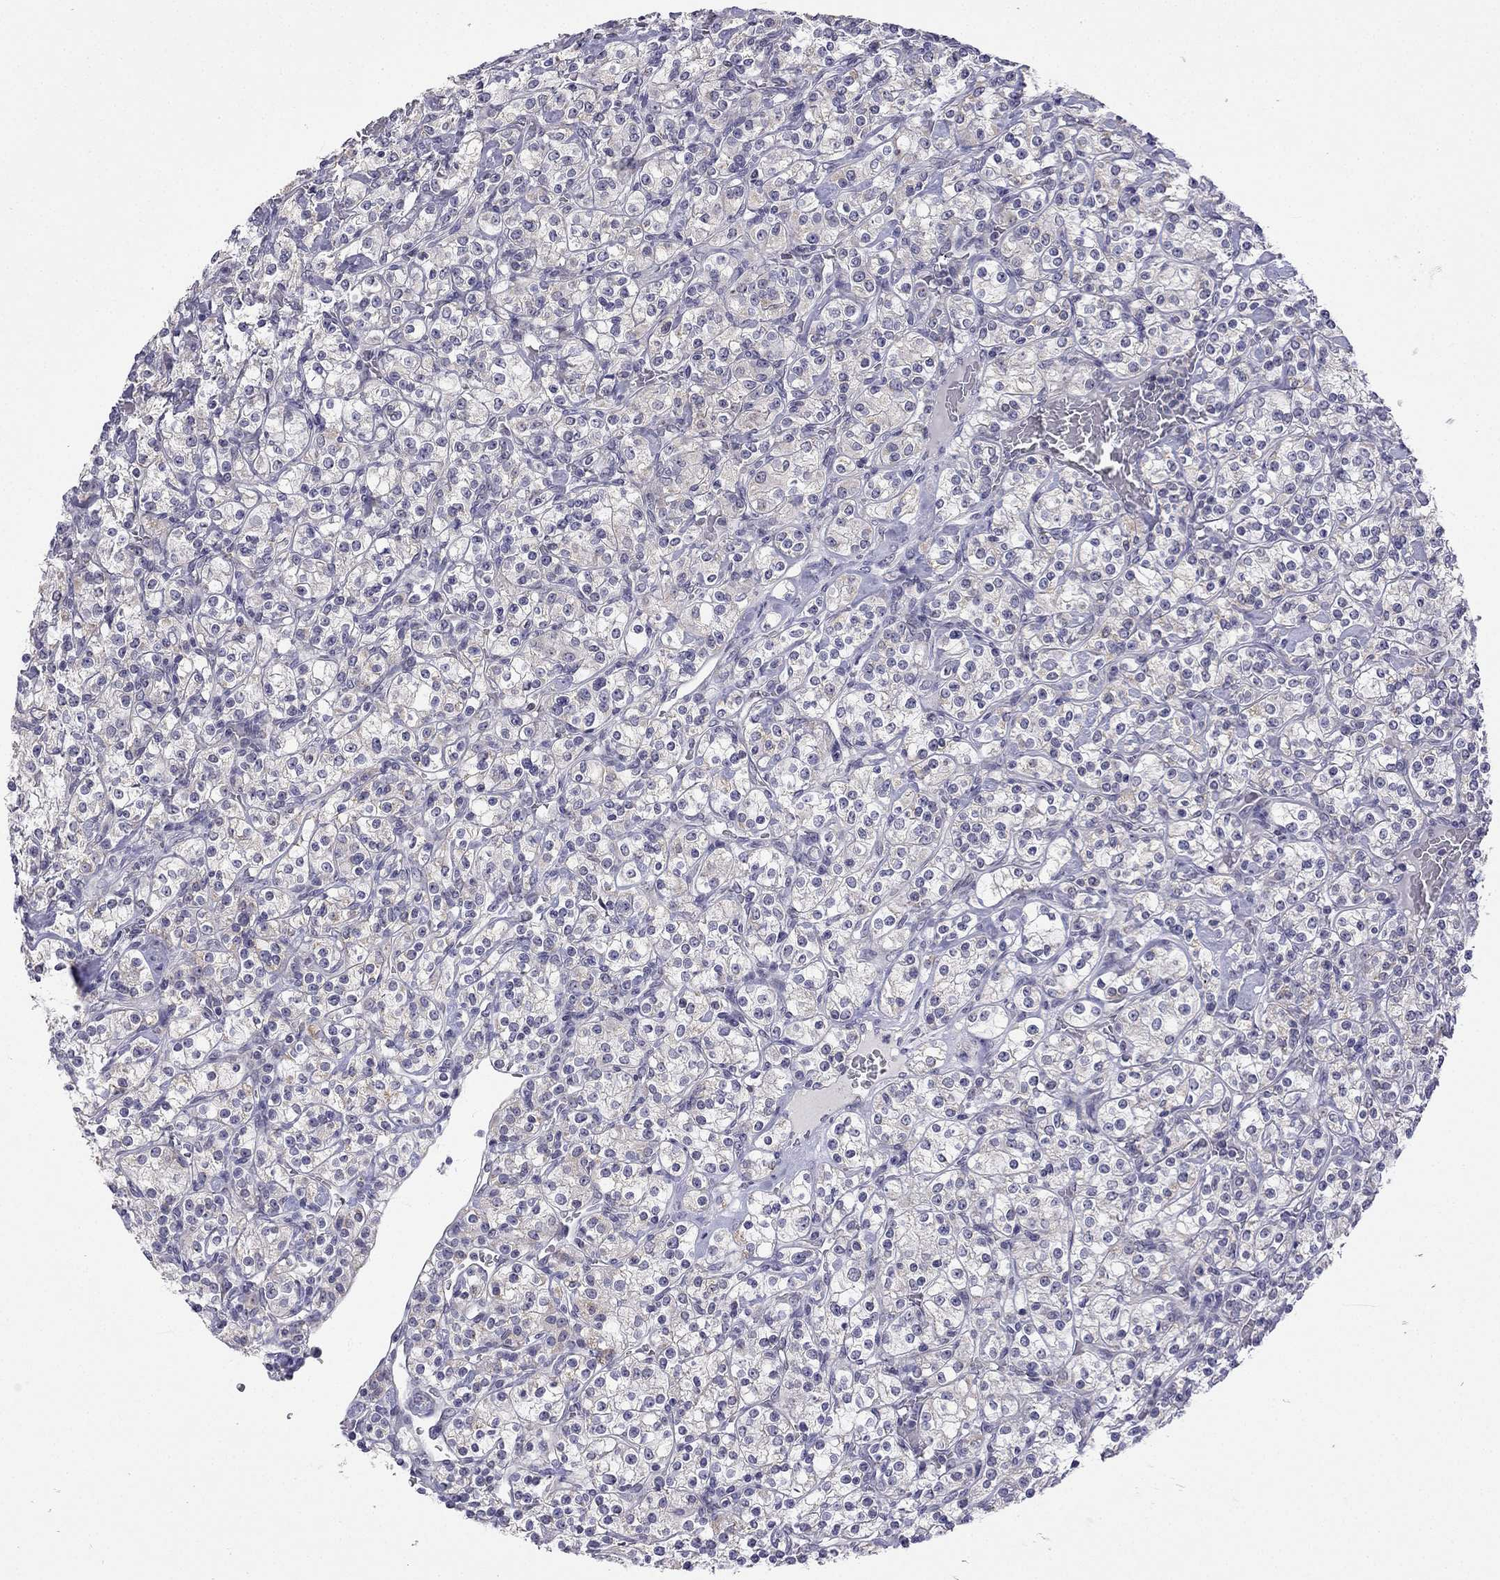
{"staining": {"intensity": "negative", "quantity": "none", "location": "none"}, "tissue": "renal cancer", "cell_type": "Tumor cells", "image_type": "cancer", "snomed": [{"axis": "morphology", "description": "Adenocarcinoma, NOS"}, {"axis": "topography", "description": "Kidney"}], "caption": "Tumor cells are negative for protein expression in human renal cancer (adenocarcinoma). The staining was performed using DAB to visualize the protein expression in brown, while the nuclei were stained in blue with hematoxylin (Magnification: 20x).", "gene": "C5orf49", "patient": {"sex": "male", "age": 77}}